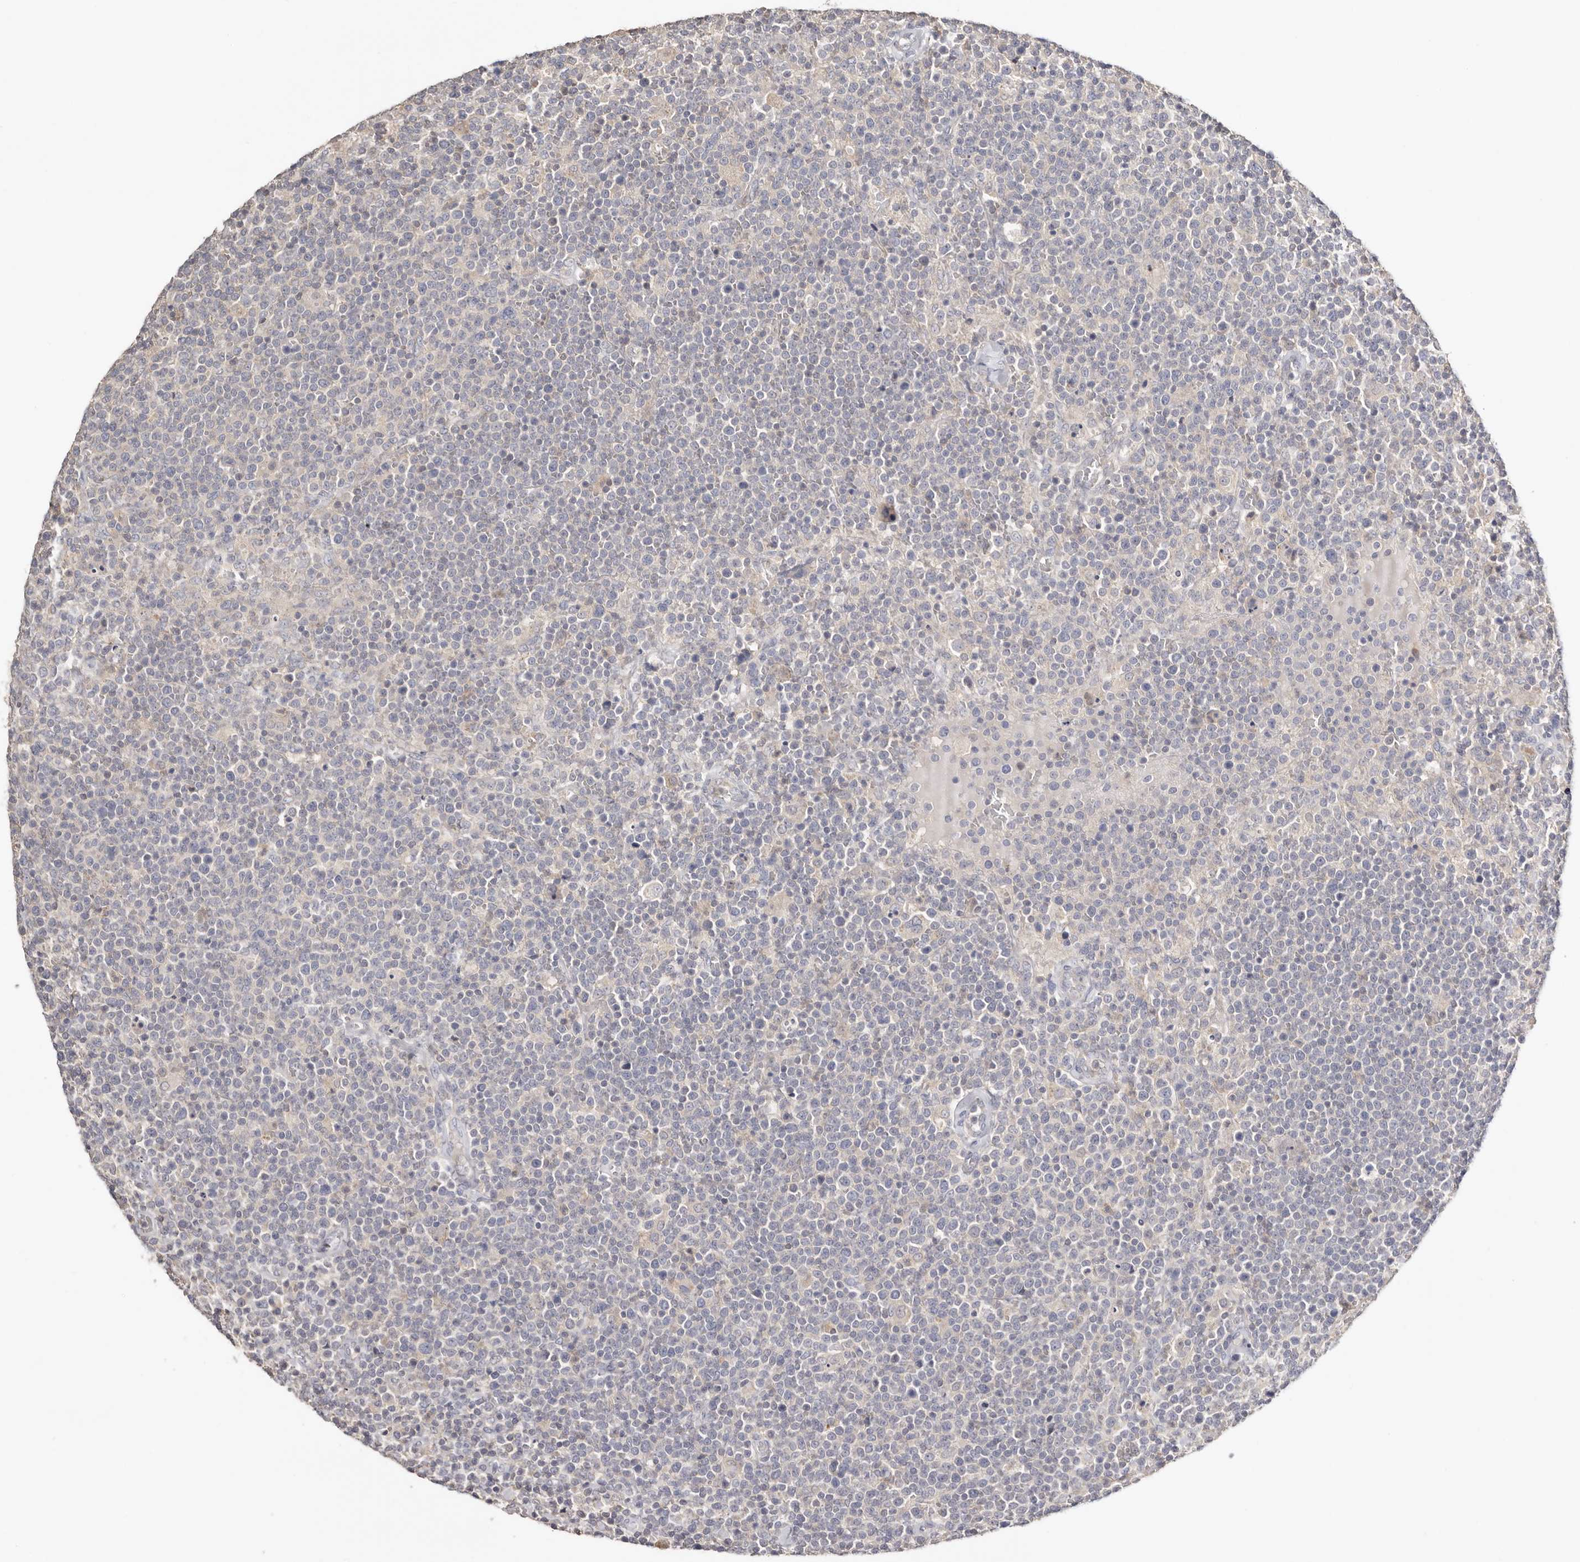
{"staining": {"intensity": "weak", "quantity": "<25%", "location": "cytoplasmic/membranous"}, "tissue": "lymphoma", "cell_type": "Tumor cells", "image_type": "cancer", "snomed": [{"axis": "morphology", "description": "Malignant lymphoma, non-Hodgkin's type, High grade"}, {"axis": "topography", "description": "Lymph node"}], "caption": "There is no significant staining in tumor cells of lymphoma.", "gene": "S100A14", "patient": {"sex": "male", "age": 61}}